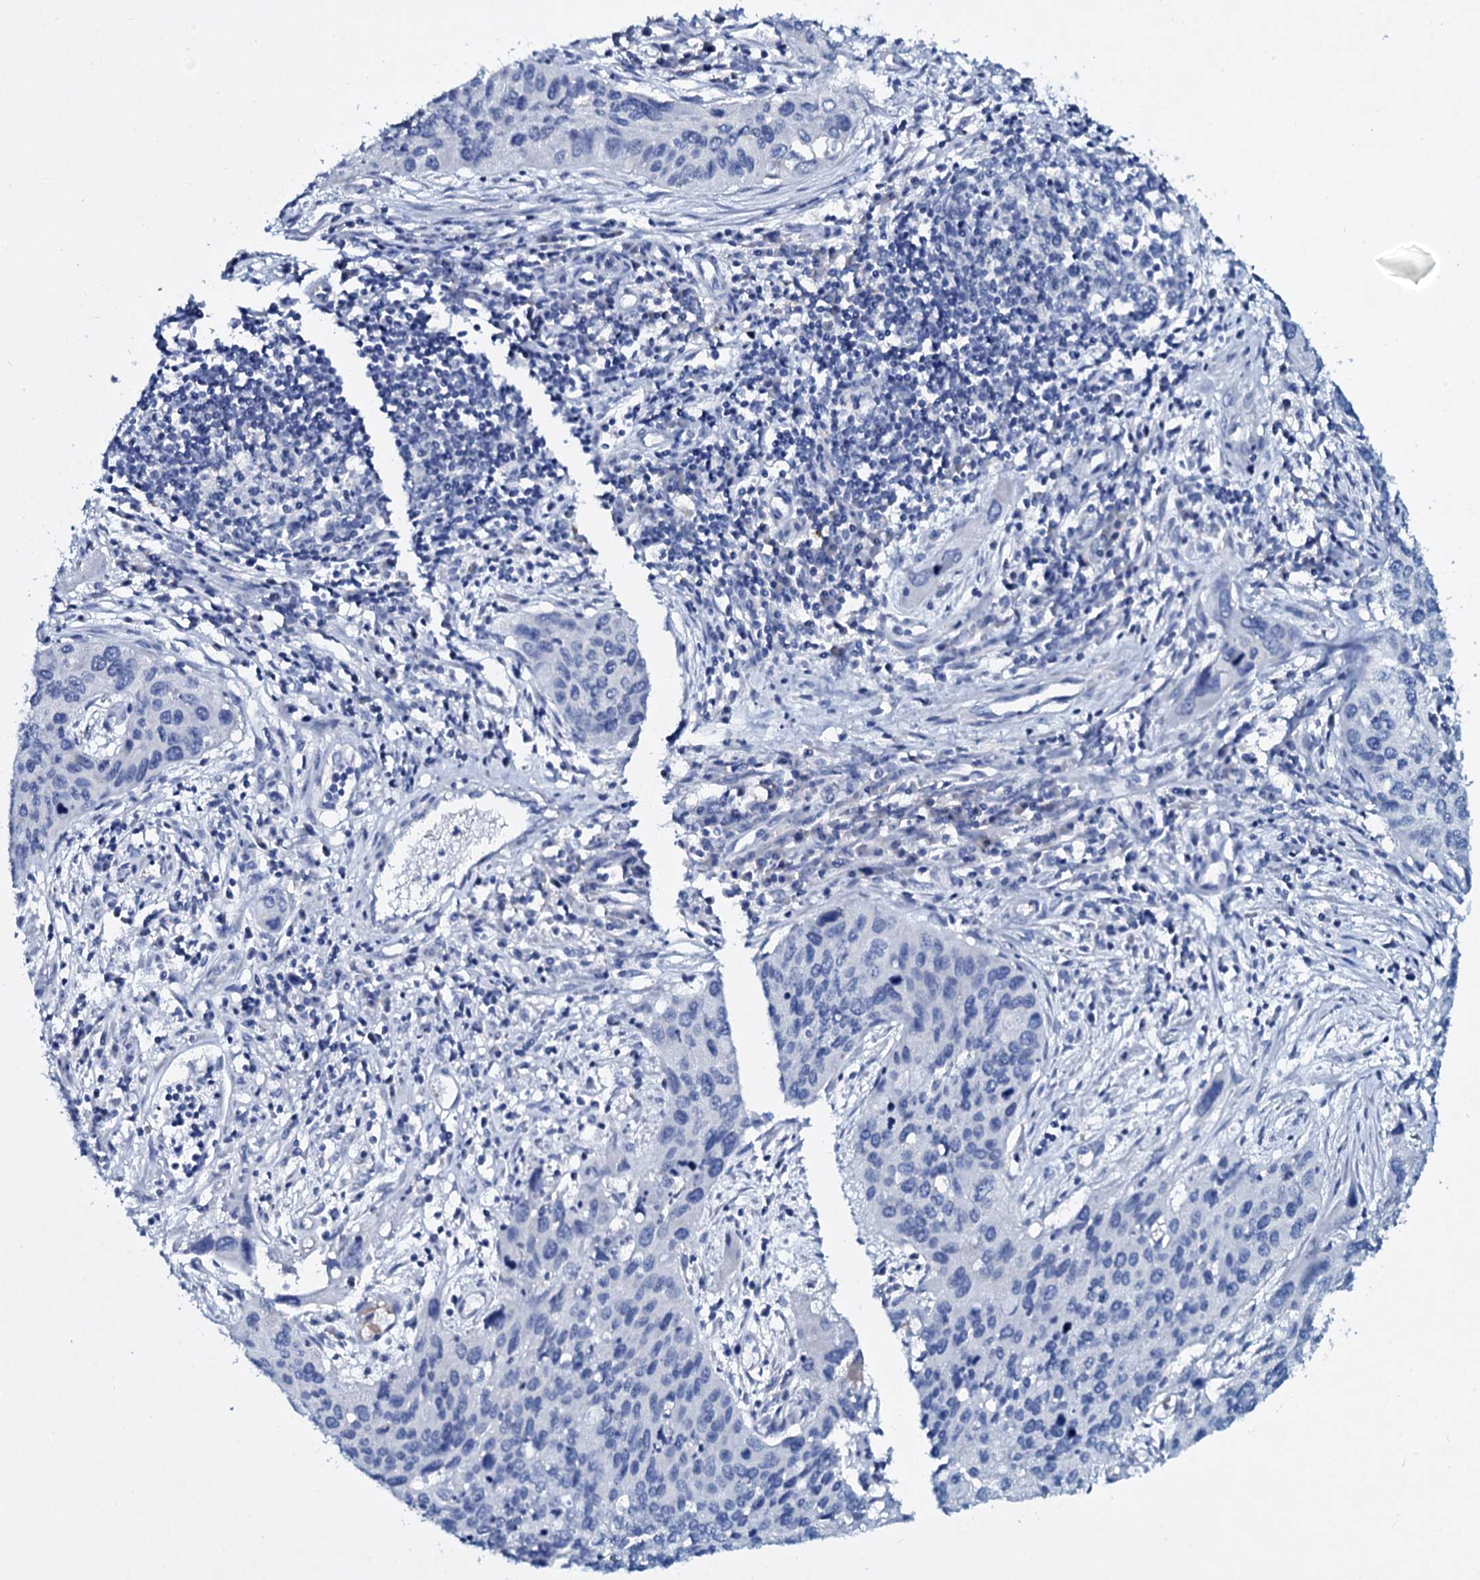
{"staining": {"intensity": "negative", "quantity": "none", "location": "none"}, "tissue": "cervical cancer", "cell_type": "Tumor cells", "image_type": "cancer", "snomed": [{"axis": "morphology", "description": "Squamous cell carcinoma, NOS"}, {"axis": "topography", "description": "Cervix"}], "caption": "Protein analysis of cervical cancer demonstrates no significant expression in tumor cells.", "gene": "TPGS2", "patient": {"sex": "female", "age": 55}}